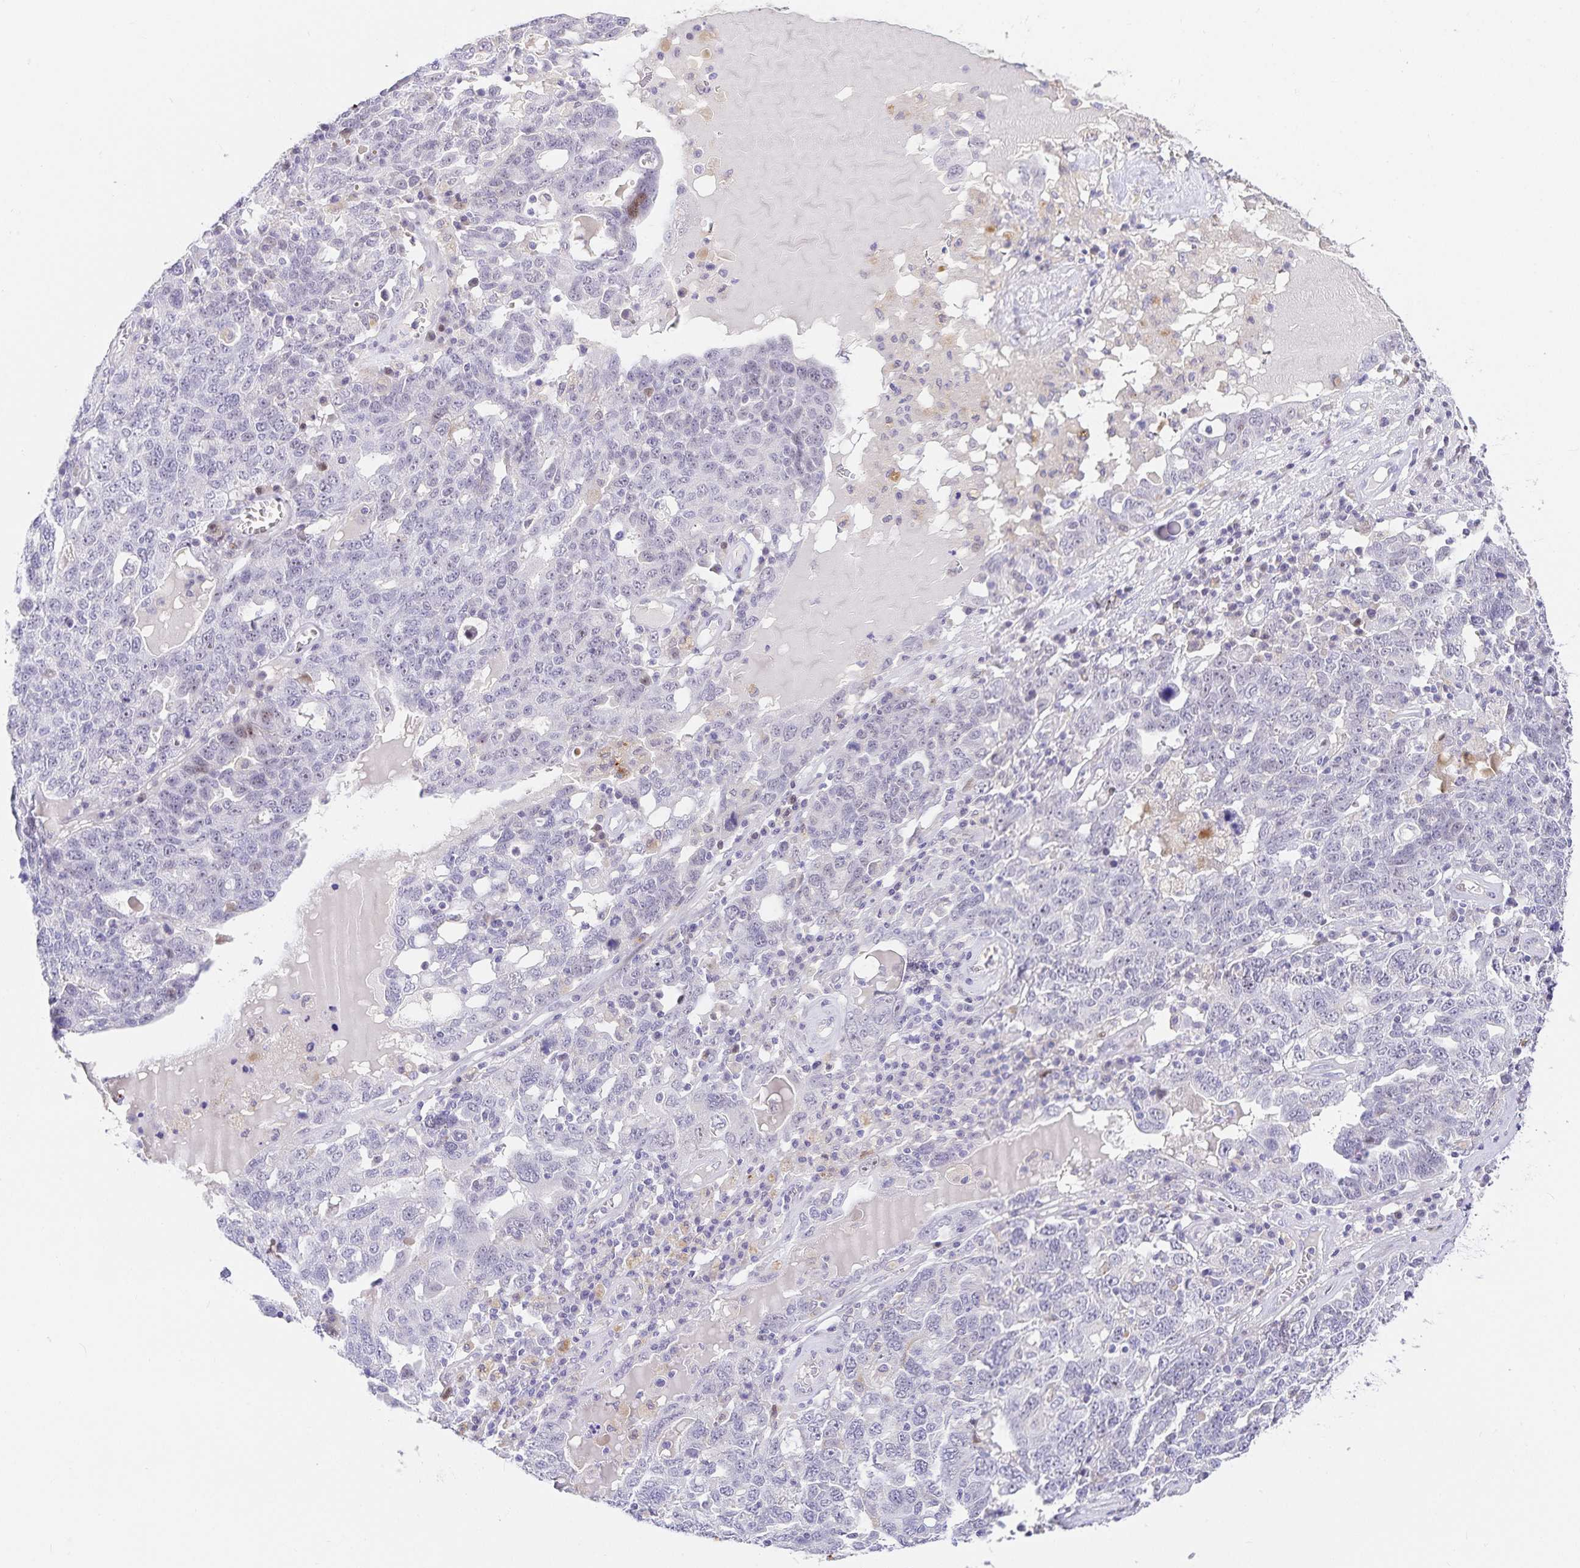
{"staining": {"intensity": "negative", "quantity": "none", "location": "none"}, "tissue": "ovarian cancer", "cell_type": "Tumor cells", "image_type": "cancer", "snomed": [{"axis": "morphology", "description": "Carcinoma, endometroid"}, {"axis": "topography", "description": "Ovary"}], "caption": "Human endometroid carcinoma (ovarian) stained for a protein using immunohistochemistry (IHC) displays no expression in tumor cells.", "gene": "KBTBD13", "patient": {"sex": "female", "age": 62}}